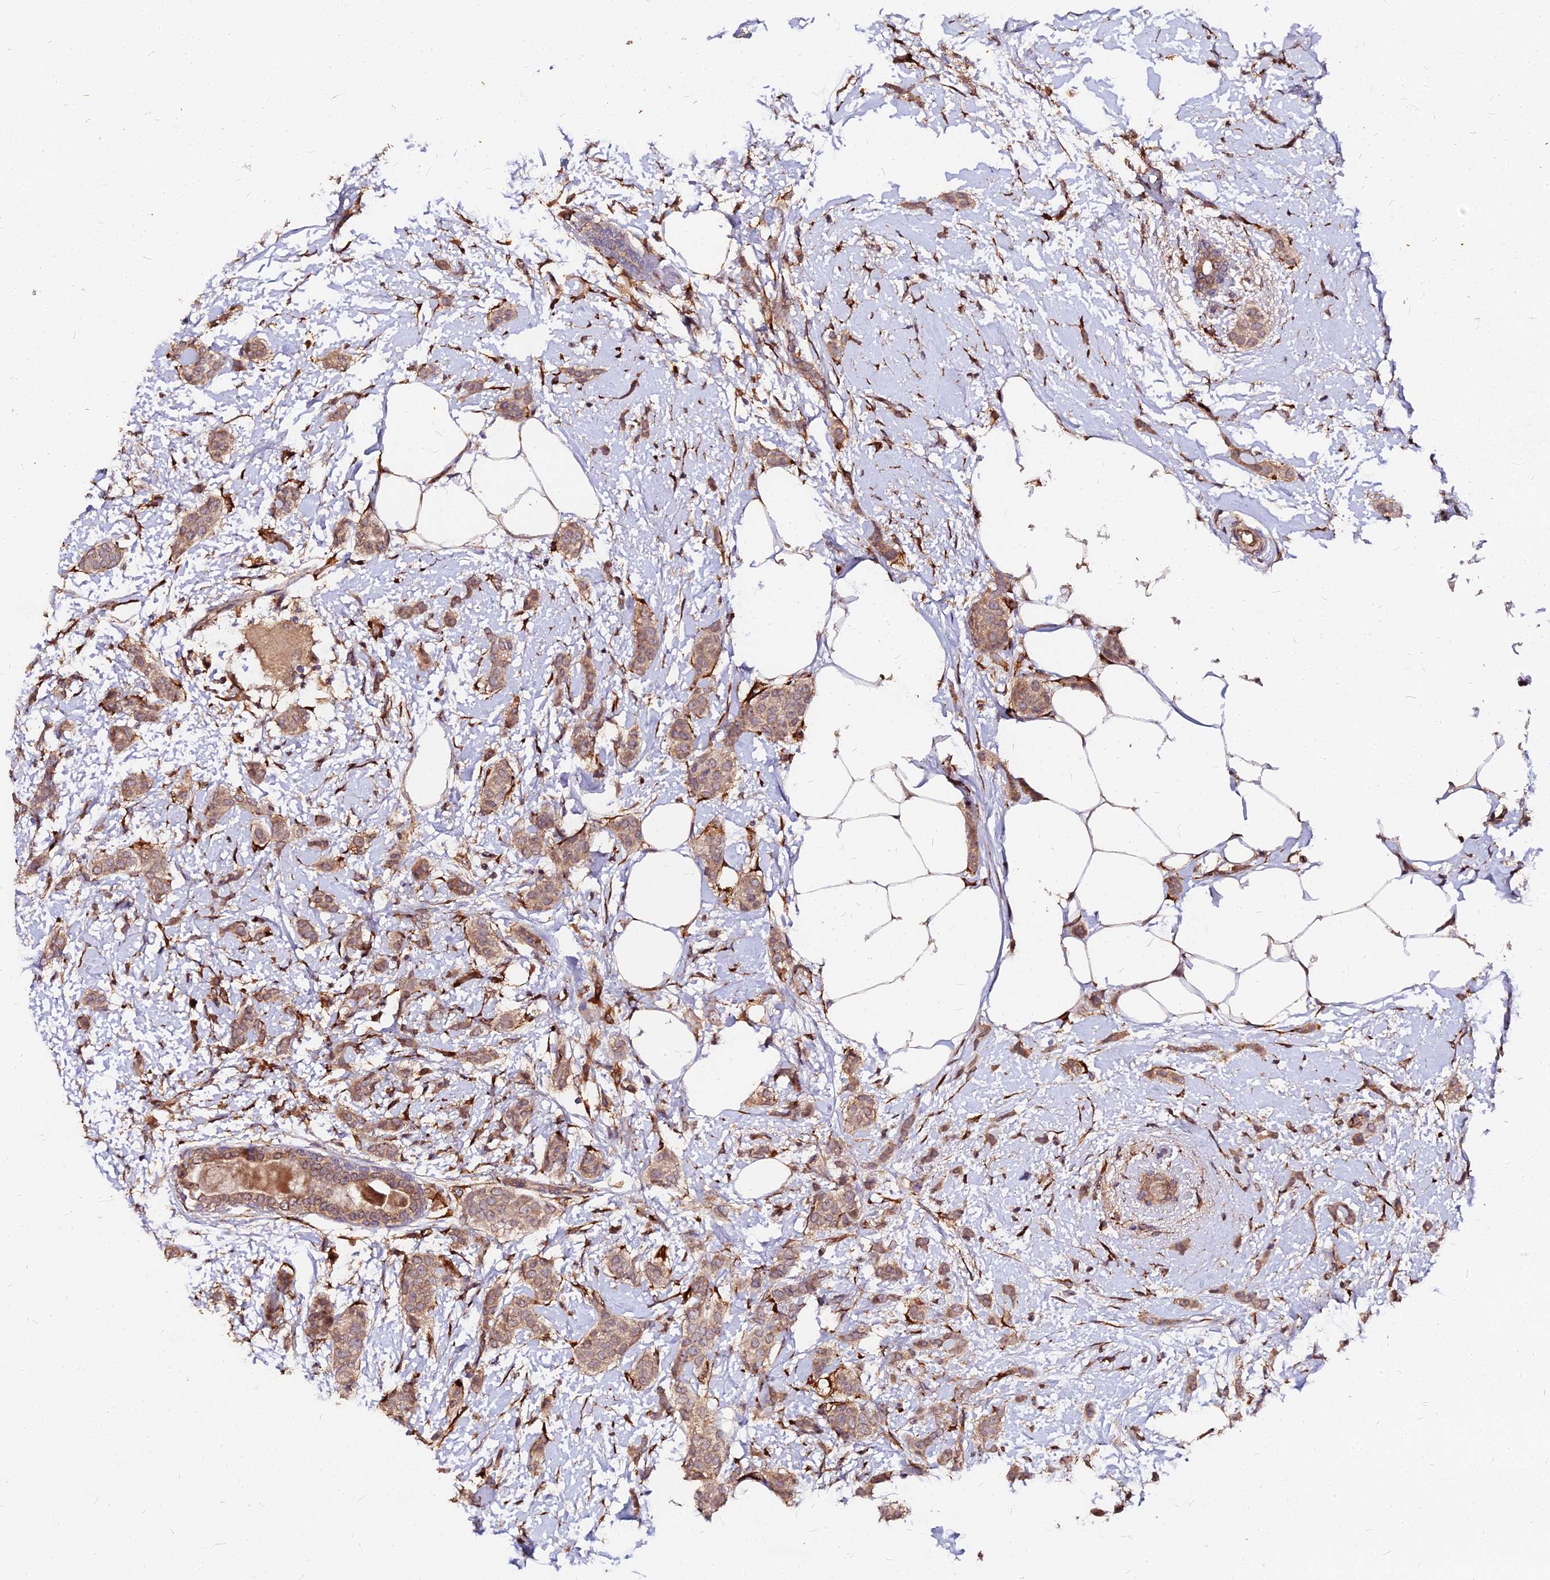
{"staining": {"intensity": "moderate", "quantity": ">75%", "location": "cytoplasmic/membranous"}, "tissue": "breast cancer", "cell_type": "Tumor cells", "image_type": "cancer", "snomed": [{"axis": "morphology", "description": "Duct carcinoma"}, {"axis": "topography", "description": "Breast"}], "caption": "Immunohistochemistry micrograph of neoplastic tissue: breast infiltrating ductal carcinoma stained using immunohistochemistry shows medium levels of moderate protein expression localized specifically in the cytoplasmic/membranous of tumor cells, appearing as a cytoplasmic/membranous brown color.", "gene": "PDE4D", "patient": {"sex": "female", "age": 72}}